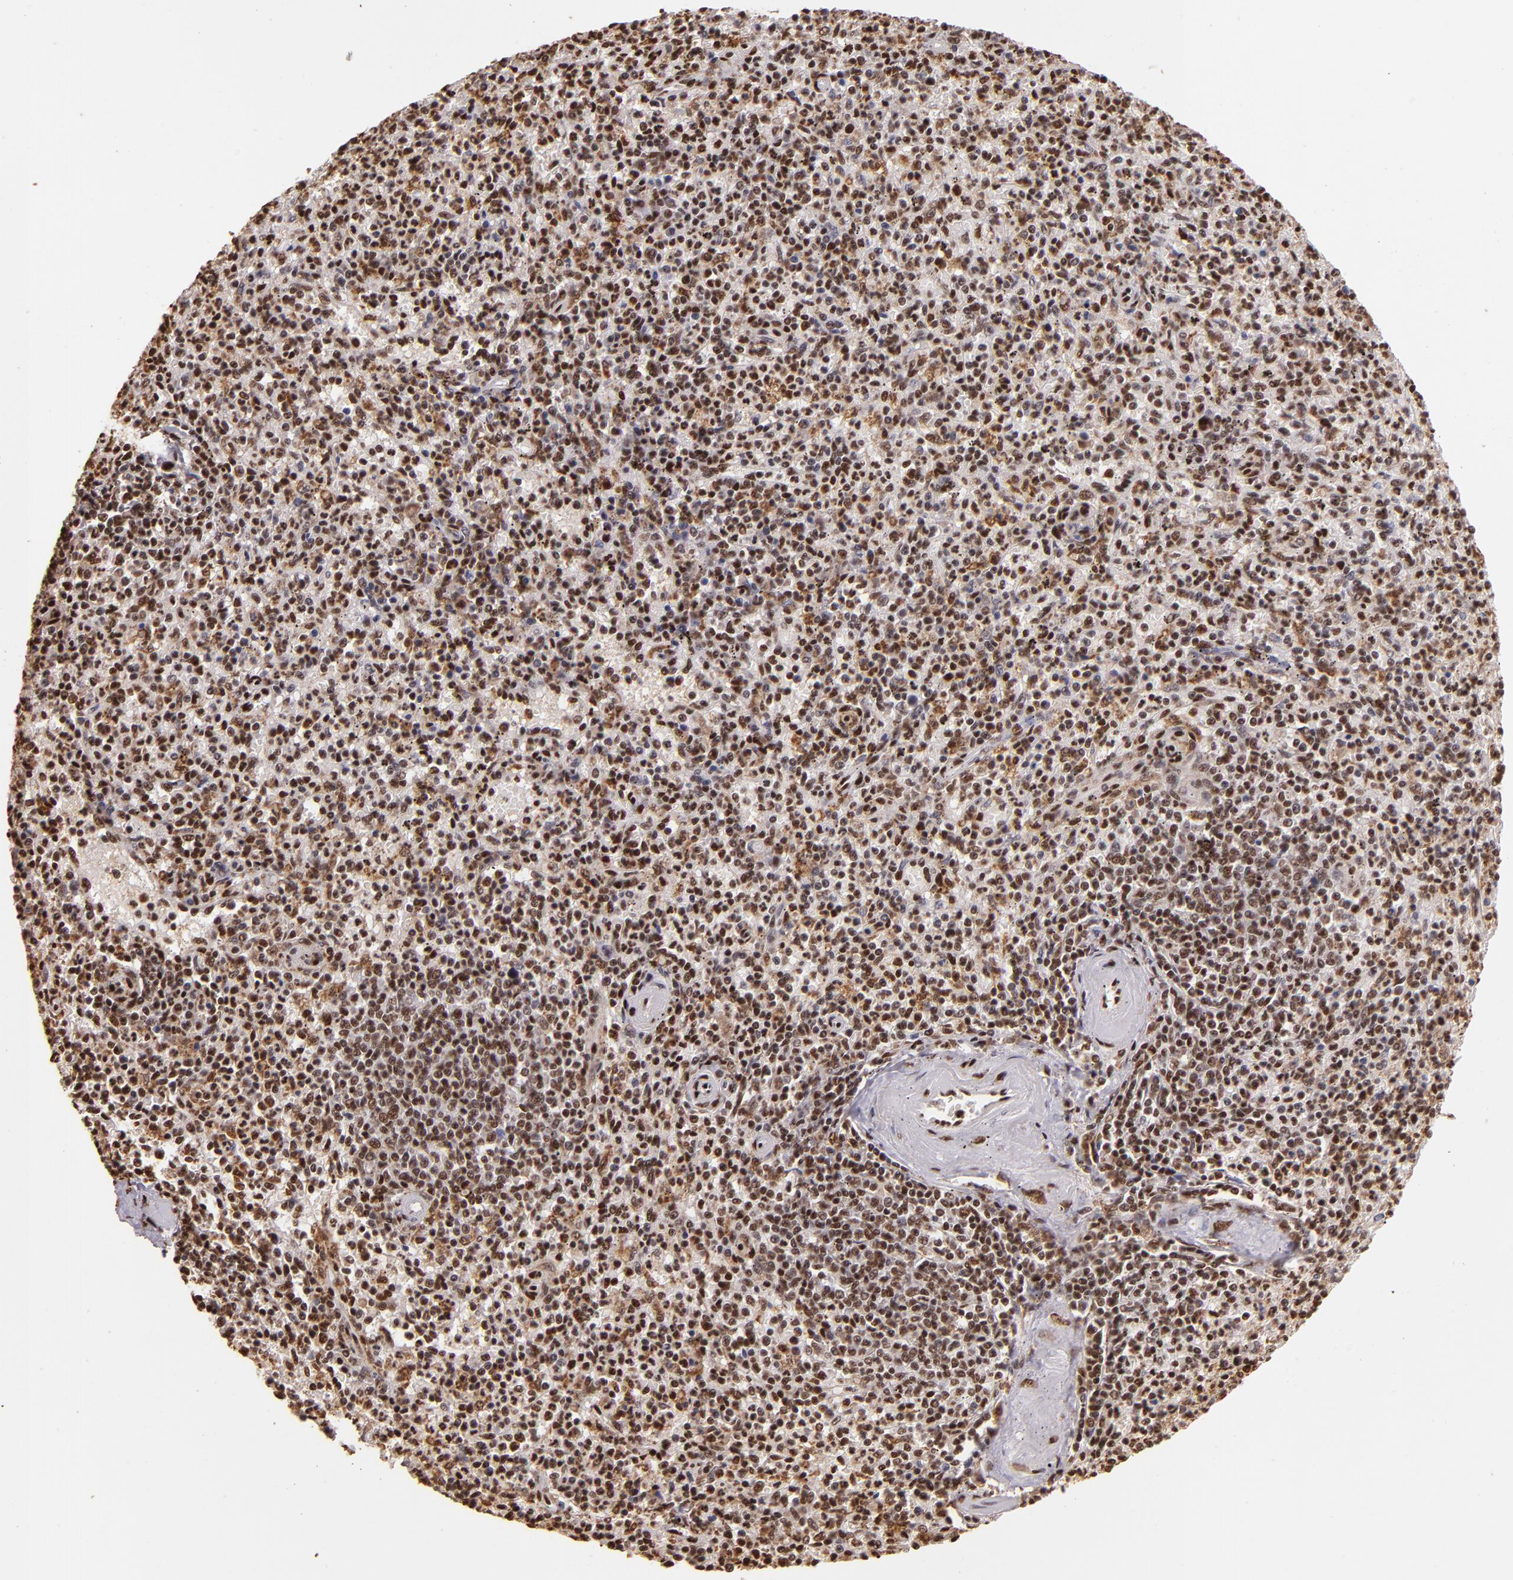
{"staining": {"intensity": "moderate", "quantity": ">75%", "location": "nuclear"}, "tissue": "spleen", "cell_type": "Cells in red pulp", "image_type": "normal", "snomed": [{"axis": "morphology", "description": "Normal tissue, NOS"}, {"axis": "topography", "description": "Spleen"}], "caption": "An IHC histopathology image of benign tissue is shown. Protein staining in brown highlights moderate nuclear positivity in spleen within cells in red pulp.", "gene": "SP1", "patient": {"sex": "male", "age": 72}}